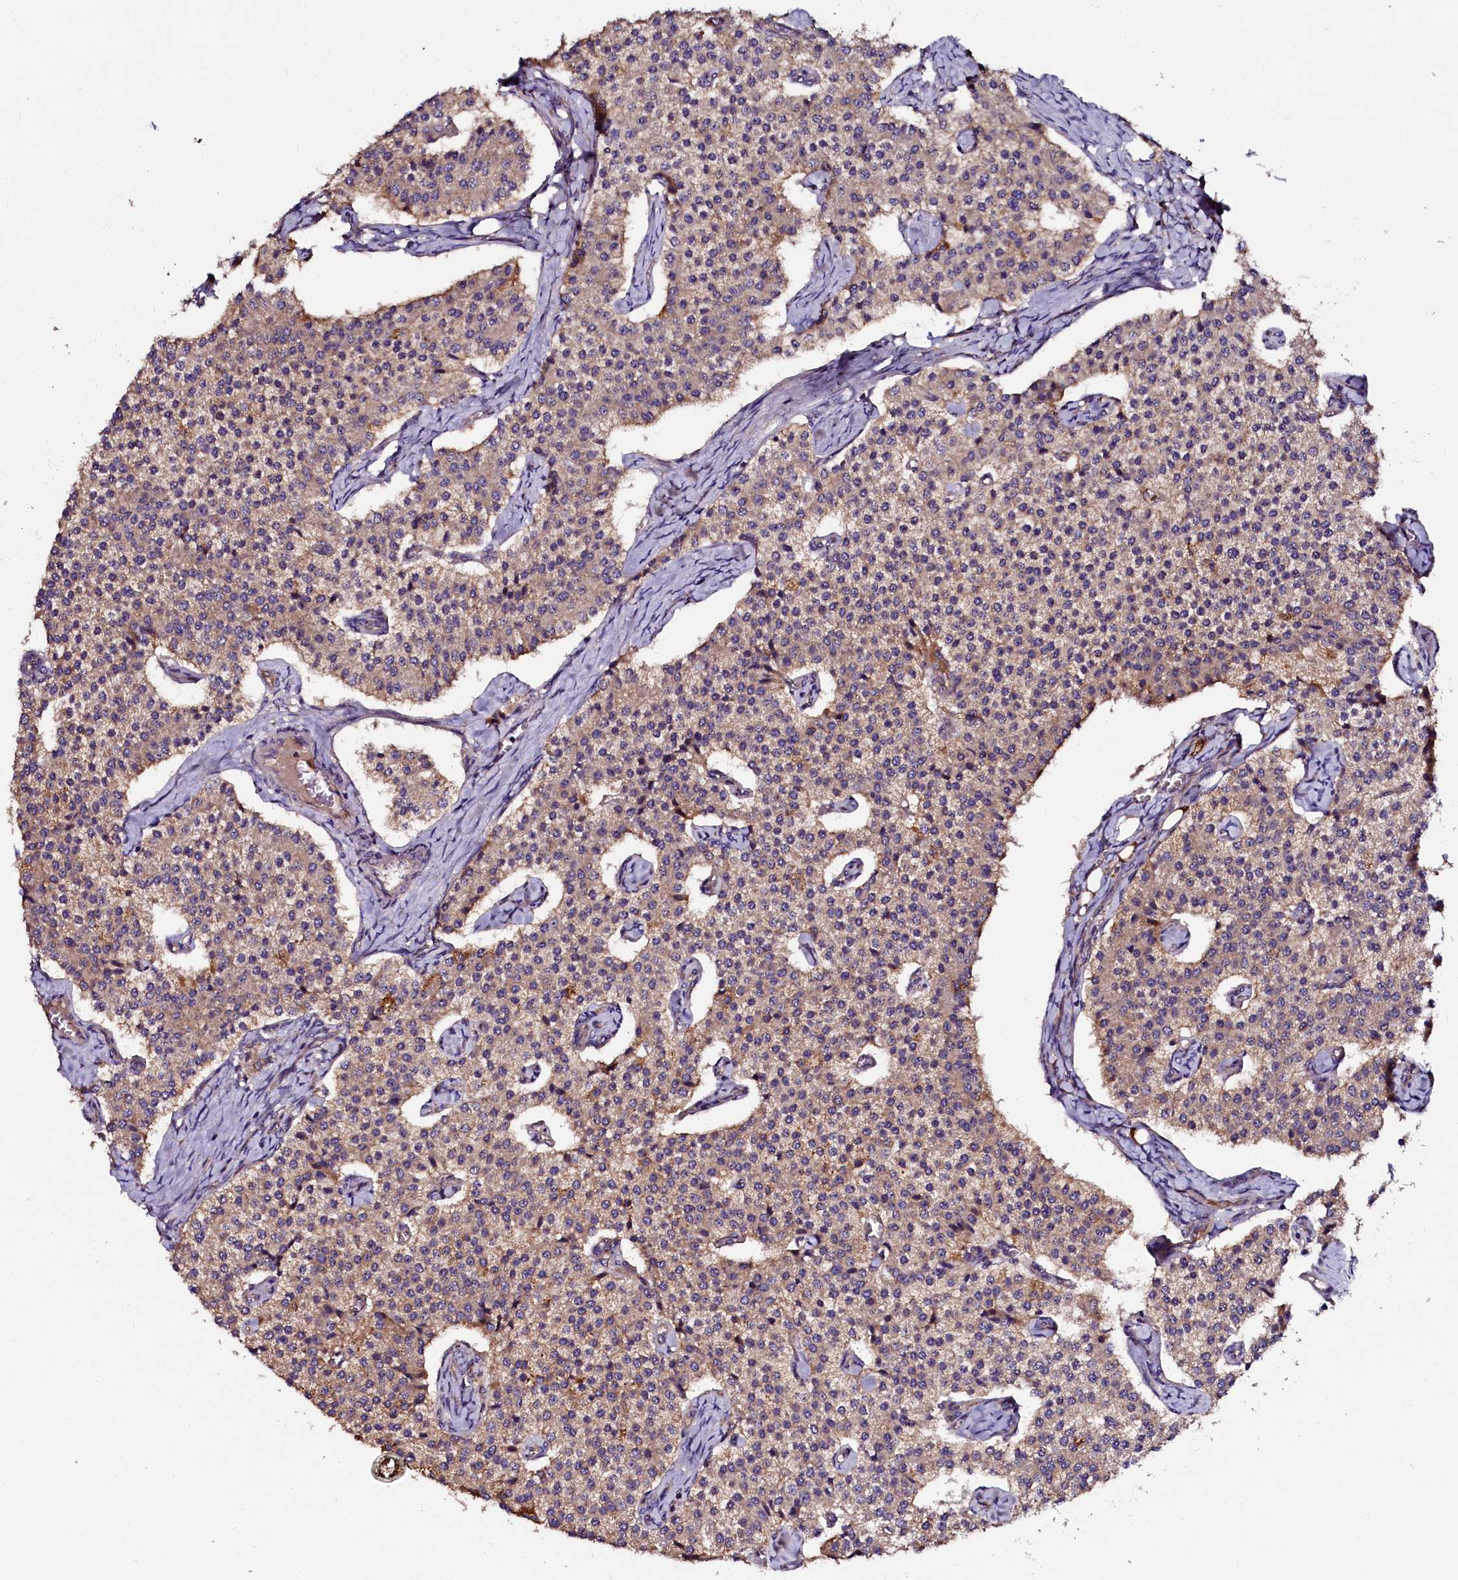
{"staining": {"intensity": "weak", "quantity": ">75%", "location": "cytoplasmic/membranous"}, "tissue": "carcinoid", "cell_type": "Tumor cells", "image_type": "cancer", "snomed": [{"axis": "morphology", "description": "Carcinoid, malignant, NOS"}, {"axis": "topography", "description": "Colon"}], "caption": "Tumor cells display low levels of weak cytoplasmic/membranous positivity in about >75% of cells in human carcinoid.", "gene": "APPL2", "patient": {"sex": "female", "age": 52}}